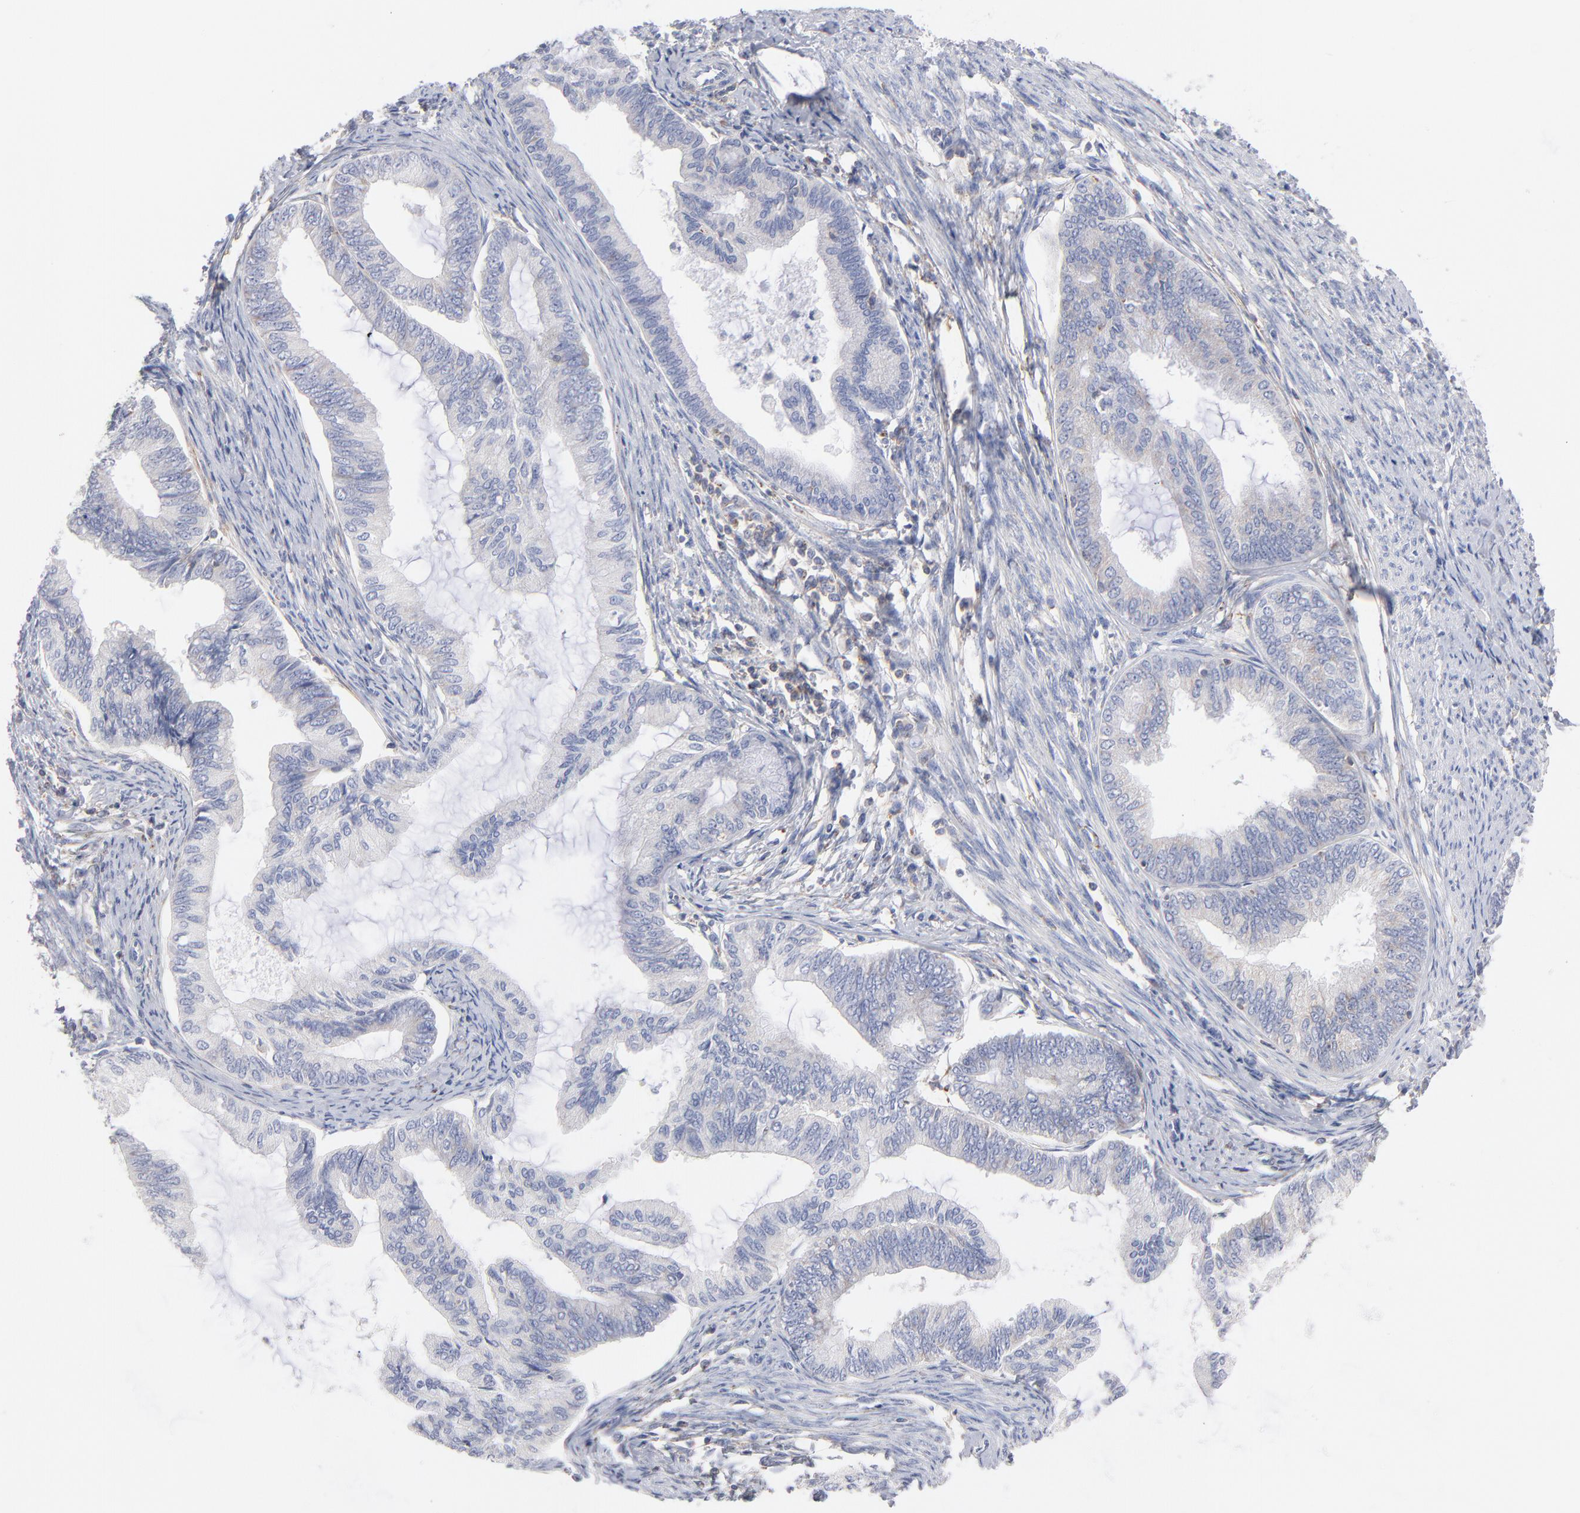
{"staining": {"intensity": "negative", "quantity": "none", "location": "none"}, "tissue": "endometrial cancer", "cell_type": "Tumor cells", "image_type": "cancer", "snomed": [{"axis": "morphology", "description": "Adenocarcinoma, NOS"}, {"axis": "topography", "description": "Endometrium"}], "caption": "There is no significant positivity in tumor cells of adenocarcinoma (endometrial).", "gene": "SEPTIN6", "patient": {"sex": "female", "age": 86}}